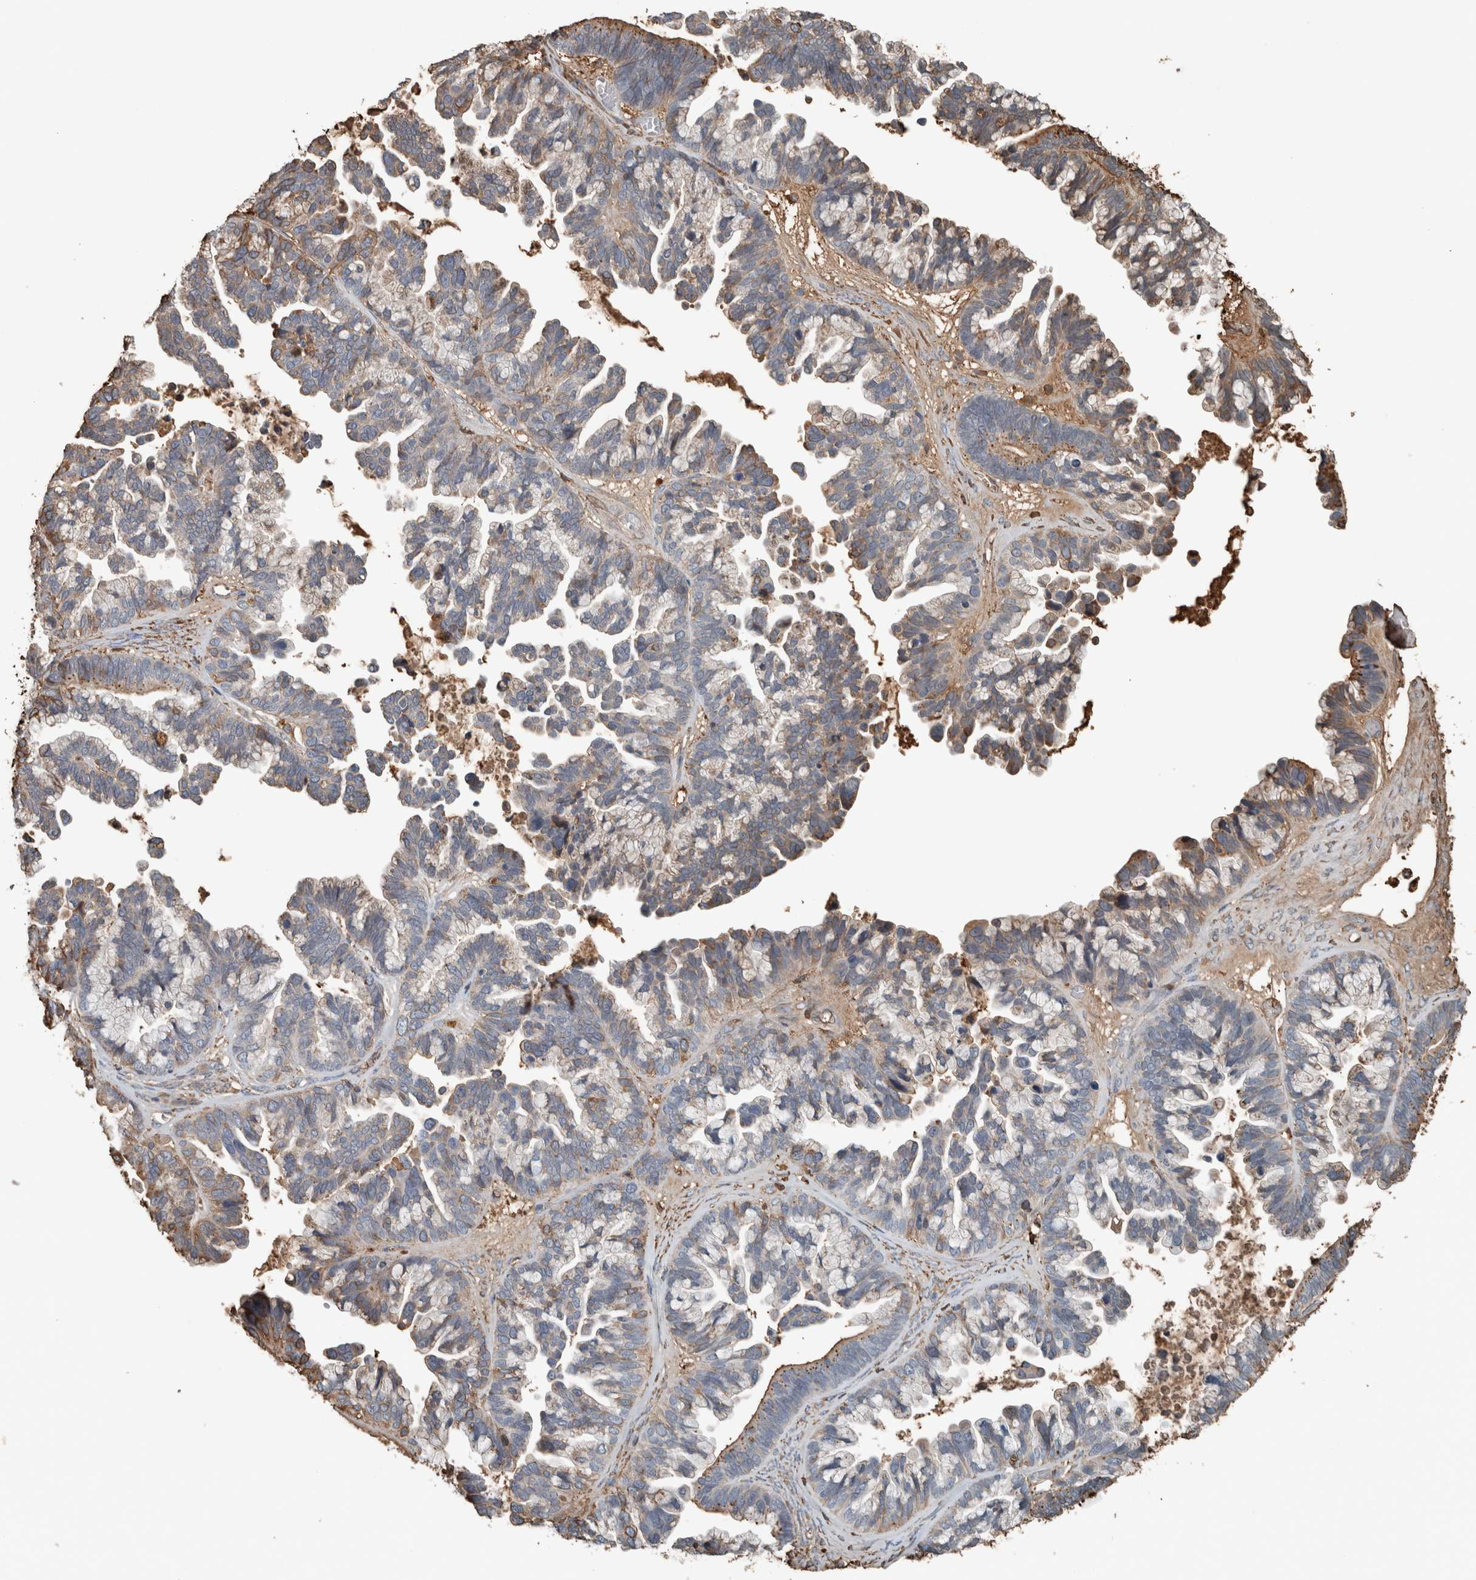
{"staining": {"intensity": "weak", "quantity": "25%-75%", "location": "cytoplasmic/membranous"}, "tissue": "ovarian cancer", "cell_type": "Tumor cells", "image_type": "cancer", "snomed": [{"axis": "morphology", "description": "Cystadenocarcinoma, serous, NOS"}, {"axis": "topography", "description": "Ovary"}], "caption": "Human ovarian cancer stained with a brown dye exhibits weak cytoplasmic/membranous positive expression in approximately 25%-75% of tumor cells.", "gene": "USP34", "patient": {"sex": "female", "age": 56}}